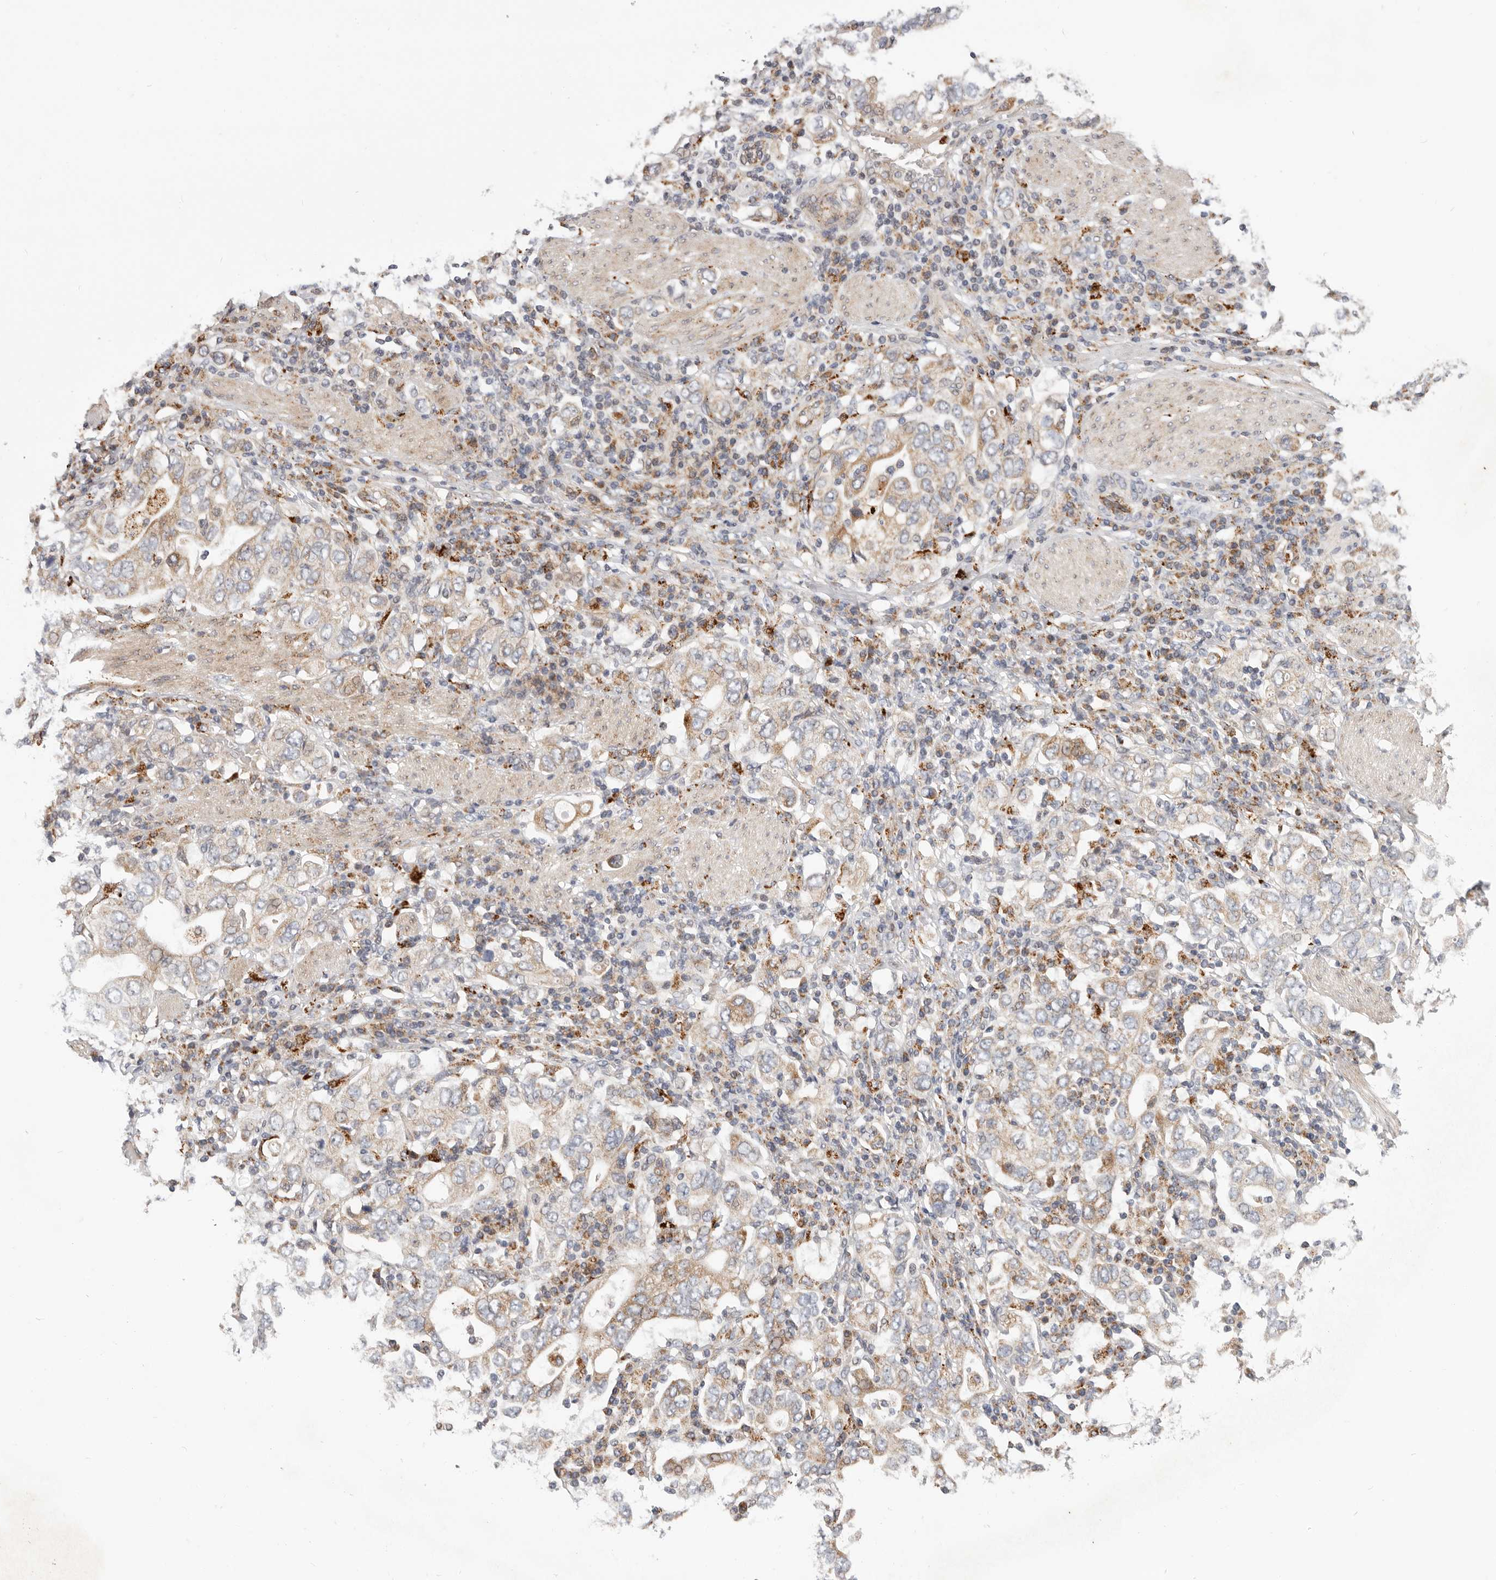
{"staining": {"intensity": "weak", "quantity": "25%-75%", "location": "cytoplasmic/membranous"}, "tissue": "stomach cancer", "cell_type": "Tumor cells", "image_type": "cancer", "snomed": [{"axis": "morphology", "description": "Adenocarcinoma, NOS"}, {"axis": "topography", "description": "Stomach, upper"}], "caption": "Tumor cells exhibit low levels of weak cytoplasmic/membranous positivity in approximately 25%-75% of cells in human stomach cancer (adenocarcinoma).", "gene": "TOR3A", "patient": {"sex": "male", "age": 62}}